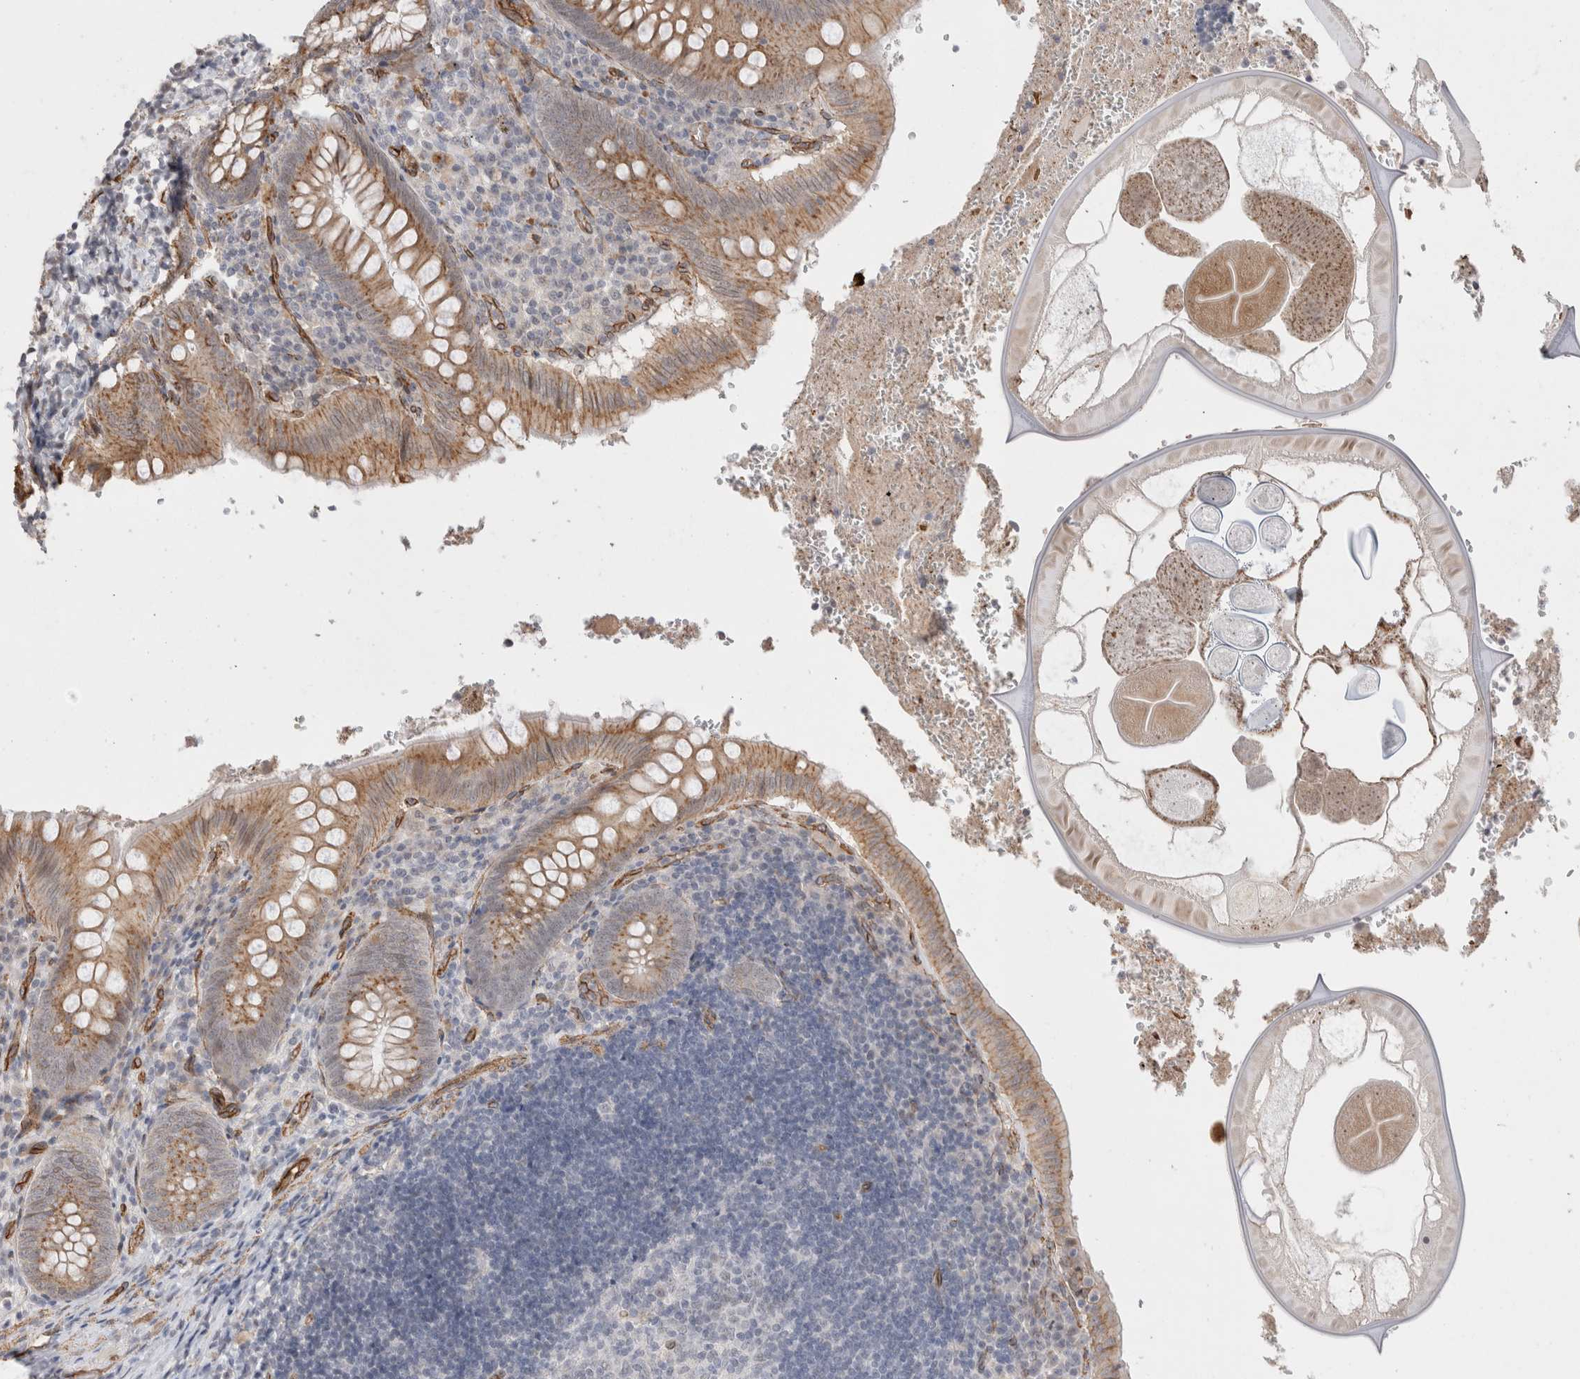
{"staining": {"intensity": "moderate", "quantity": ">75%", "location": "cytoplasmic/membranous"}, "tissue": "appendix", "cell_type": "Glandular cells", "image_type": "normal", "snomed": [{"axis": "morphology", "description": "Normal tissue, NOS"}, {"axis": "topography", "description": "Appendix"}], "caption": "Protein analysis of normal appendix displays moderate cytoplasmic/membranous positivity in approximately >75% of glandular cells.", "gene": "CAAP1", "patient": {"sex": "male", "age": 8}}